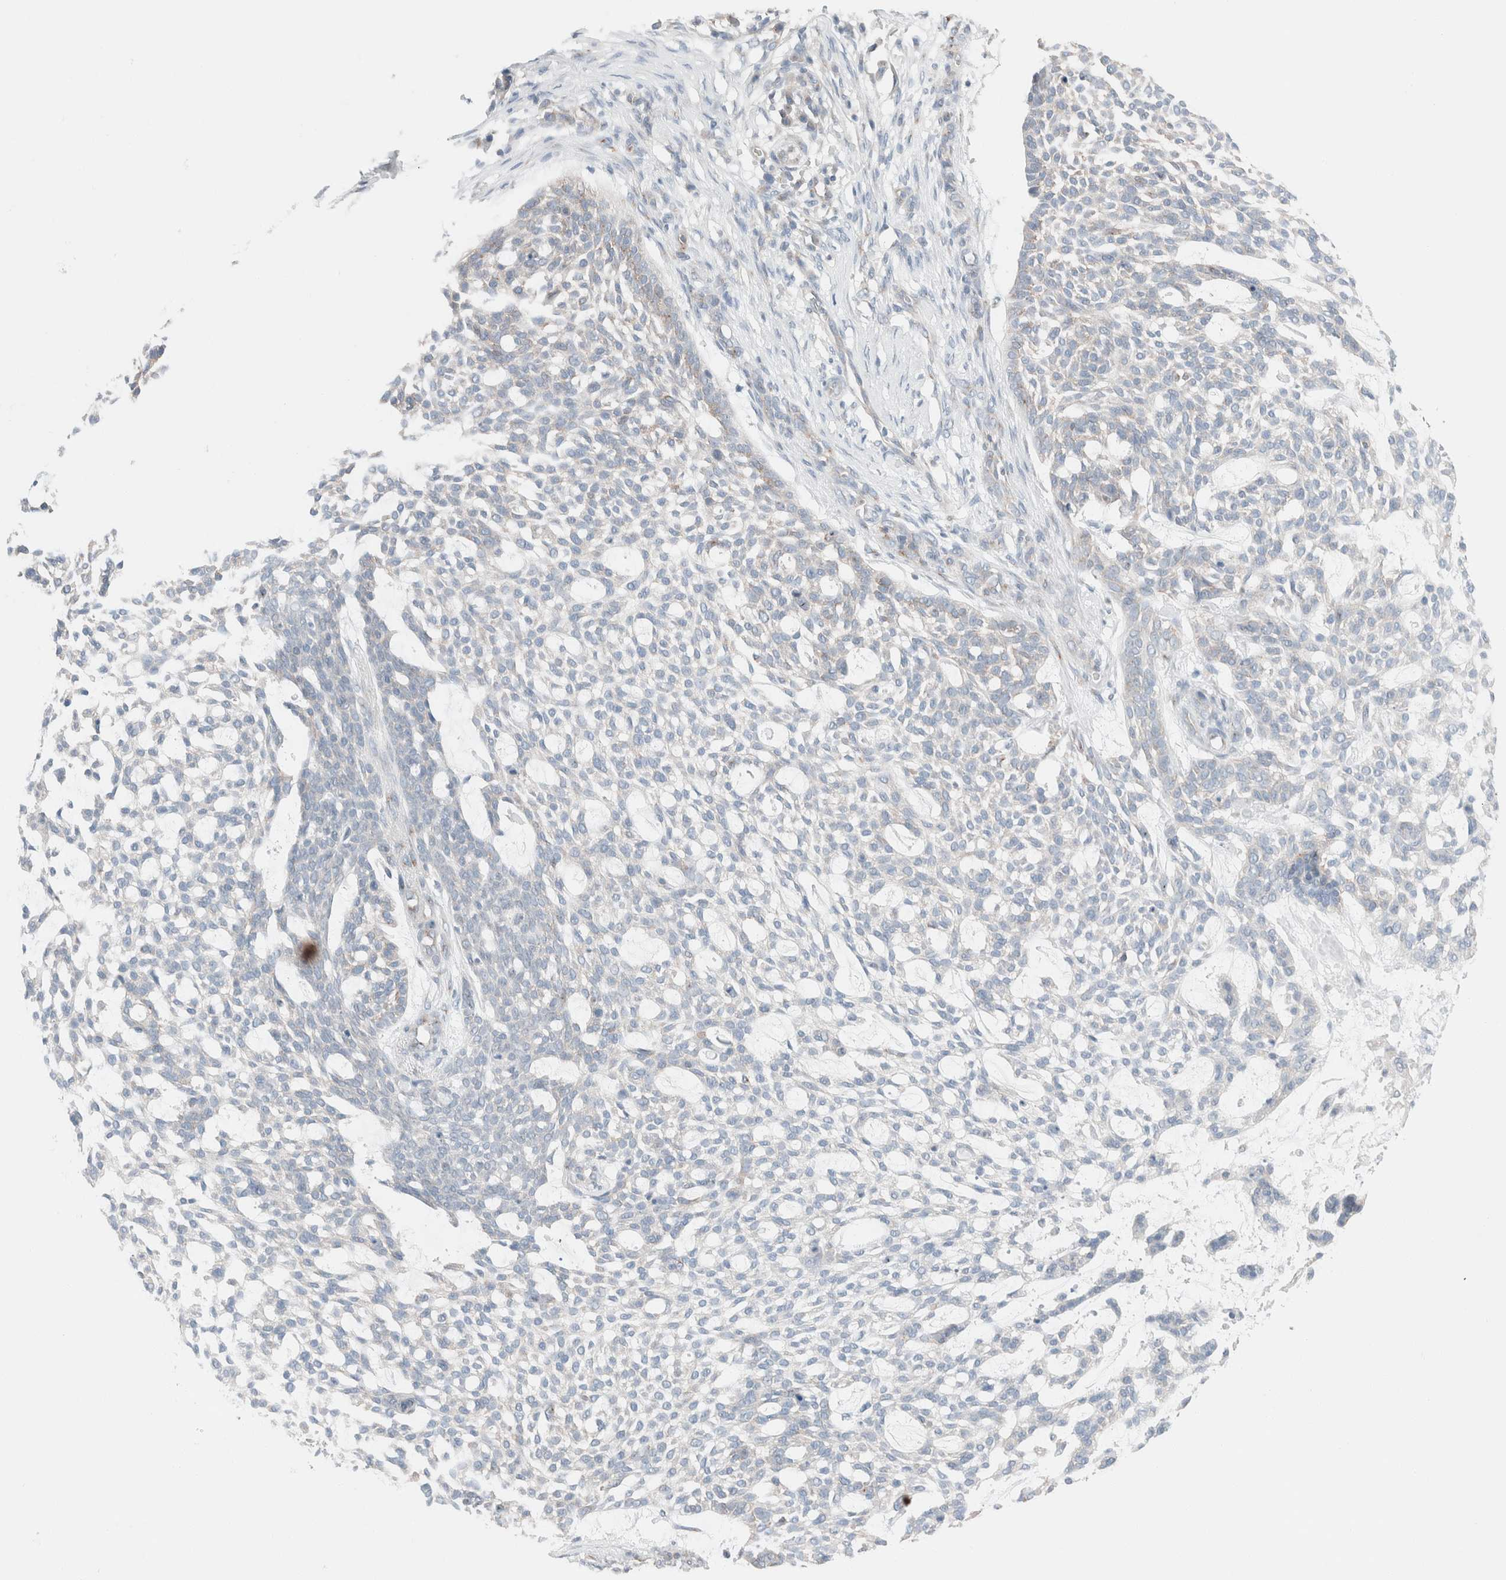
{"staining": {"intensity": "weak", "quantity": "<25%", "location": "cytoplasmic/membranous"}, "tissue": "skin cancer", "cell_type": "Tumor cells", "image_type": "cancer", "snomed": [{"axis": "morphology", "description": "Basal cell carcinoma"}, {"axis": "topography", "description": "Skin"}], "caption": "Tumor cells show no significant staining in basal cell carcinoma (skin).", "gene": "CASC3", "patient": {"sex": "female", "age": 64}}